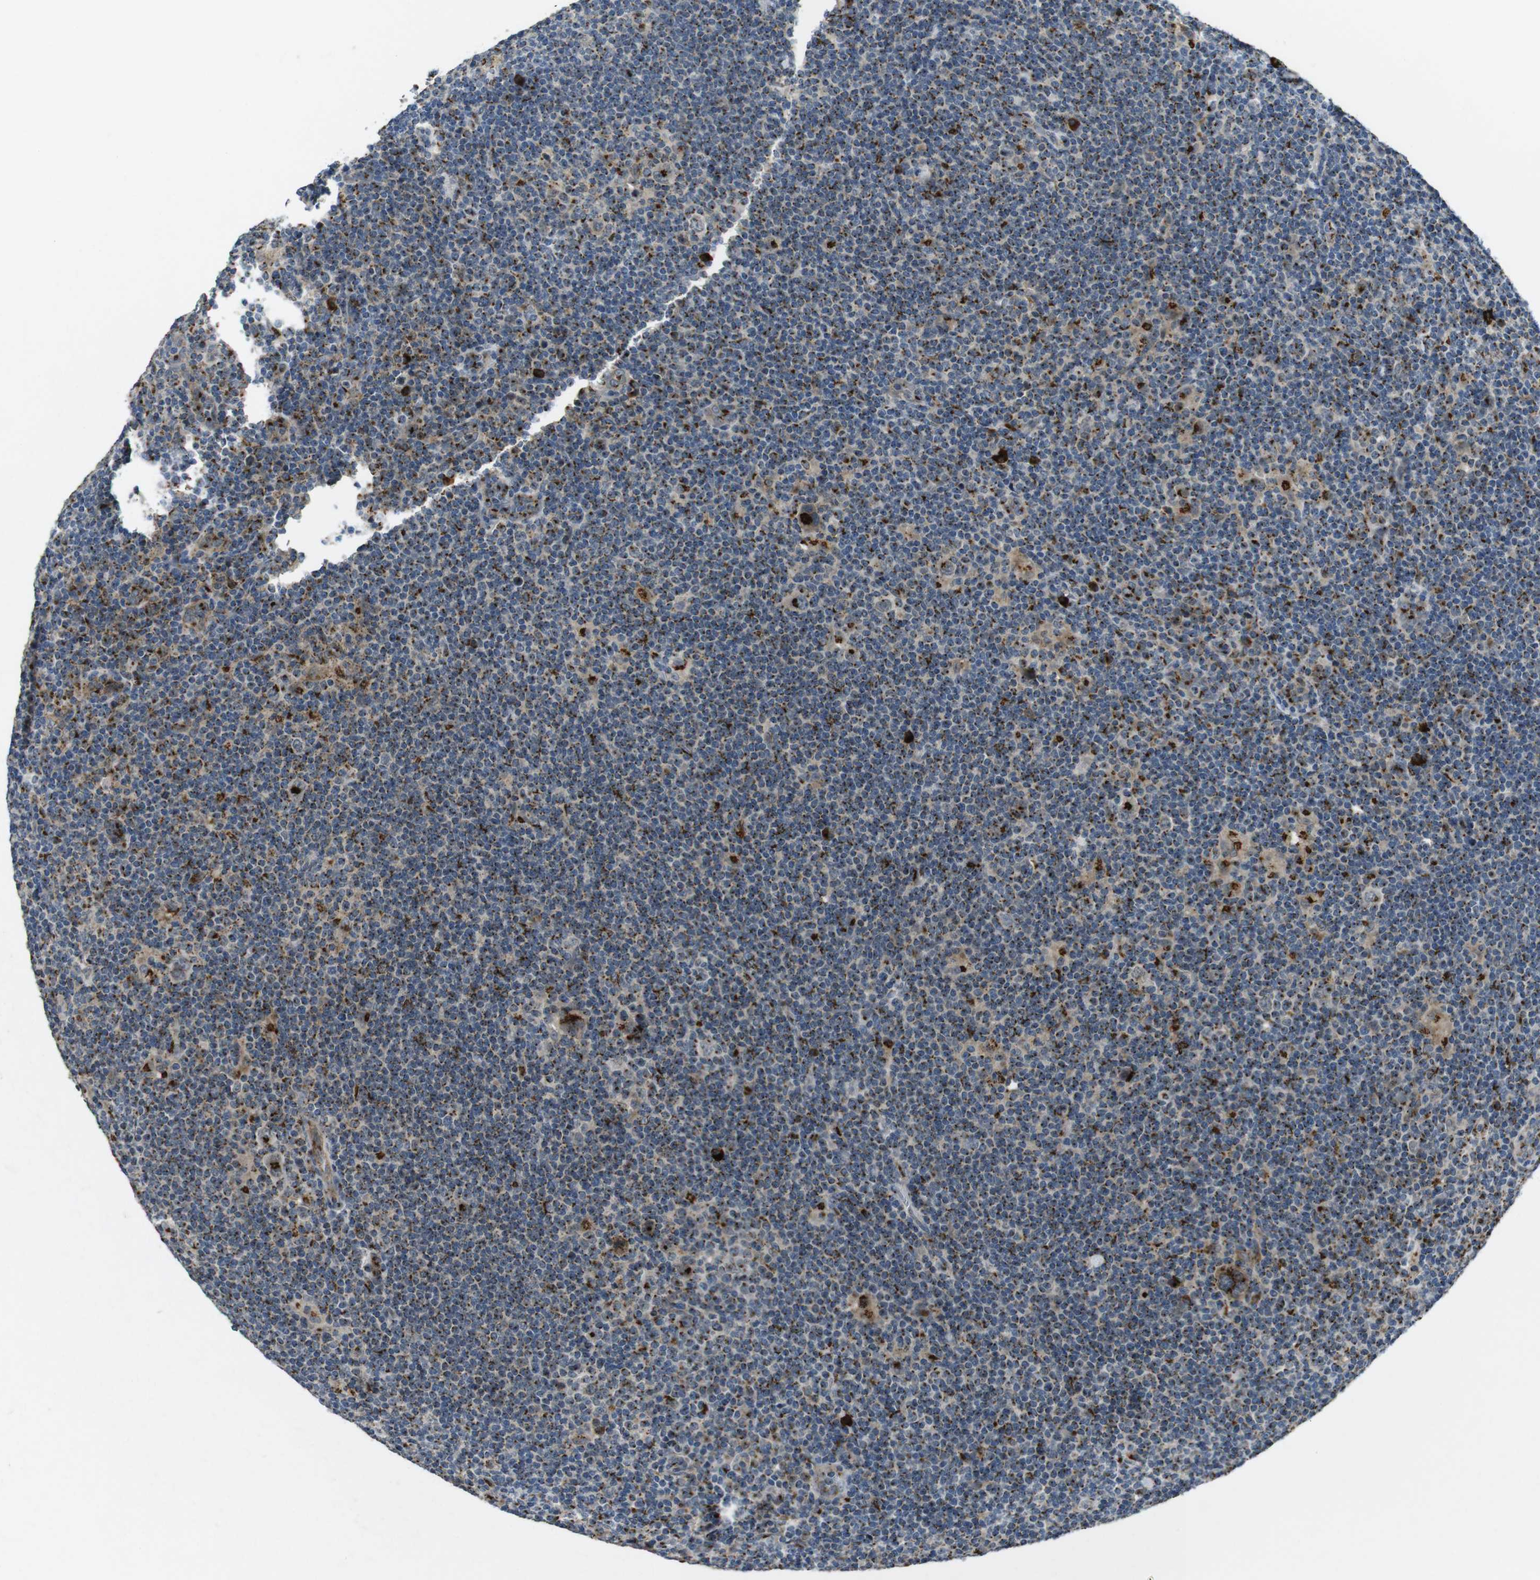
{"staining": {"intensity": "strong", "quantity": ">75%", "location": "cytoplasmic/membranous"}, "tissue": "lymphoma", "cell_type": "Tumor cells", "image_type": "cancer", "snomed": [{"axis": "morphology", "description": "Hodgkin's disease, NOS"}, {"axis": "topography", "description": "Lymph node"}], "caption": "High-power microscopy captured an immunohistochemistry (IHC) micrograph of Hodgkin's disease, revealing strong cytoplasmic/membranous expression in about >75% of tumor cells.", "gene": "ZFPL1", "patient": {"sex": "female", "age": 57}}